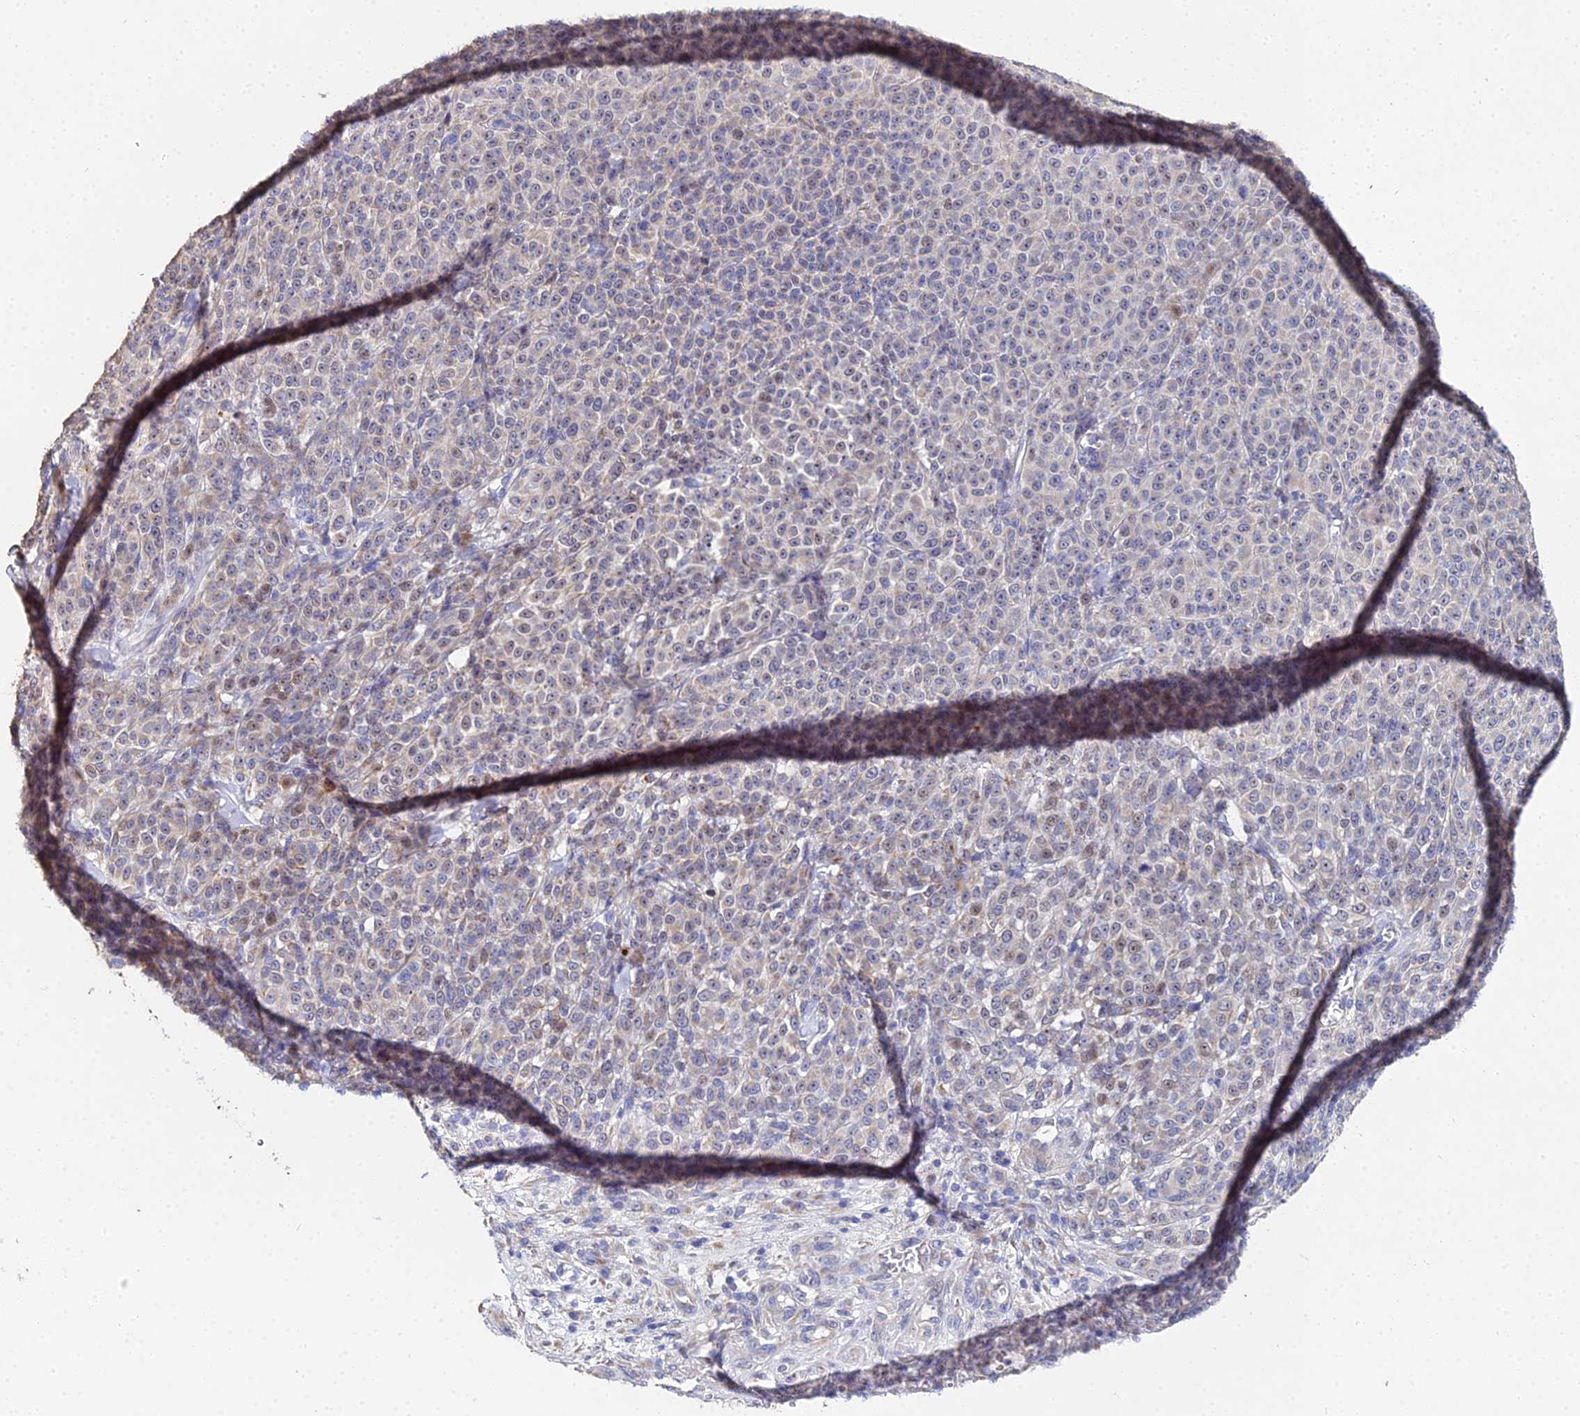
{"staining": {"intensity": "weak", "quantity": "<25%", "location": "cytoplasmic/membranous,nuclear"}, "tissue": "melanoma", "cell_type": "Tumor cells", "image_type": "cancer", "snomed": [{"axis": "morphology", "description": "Normal tissue, NOS"}, {"axis": "morphology", "description": "Malignant melanoma, NOS"}, {"axis": "topography", "description": "Skin"}], "caption": "DAB immunohistochemical staining of malignant melanoma displays no significant expression in tumor cells.", "gene": "ENSG00000268674", "patient": {"sex": "female", "age": 34}}